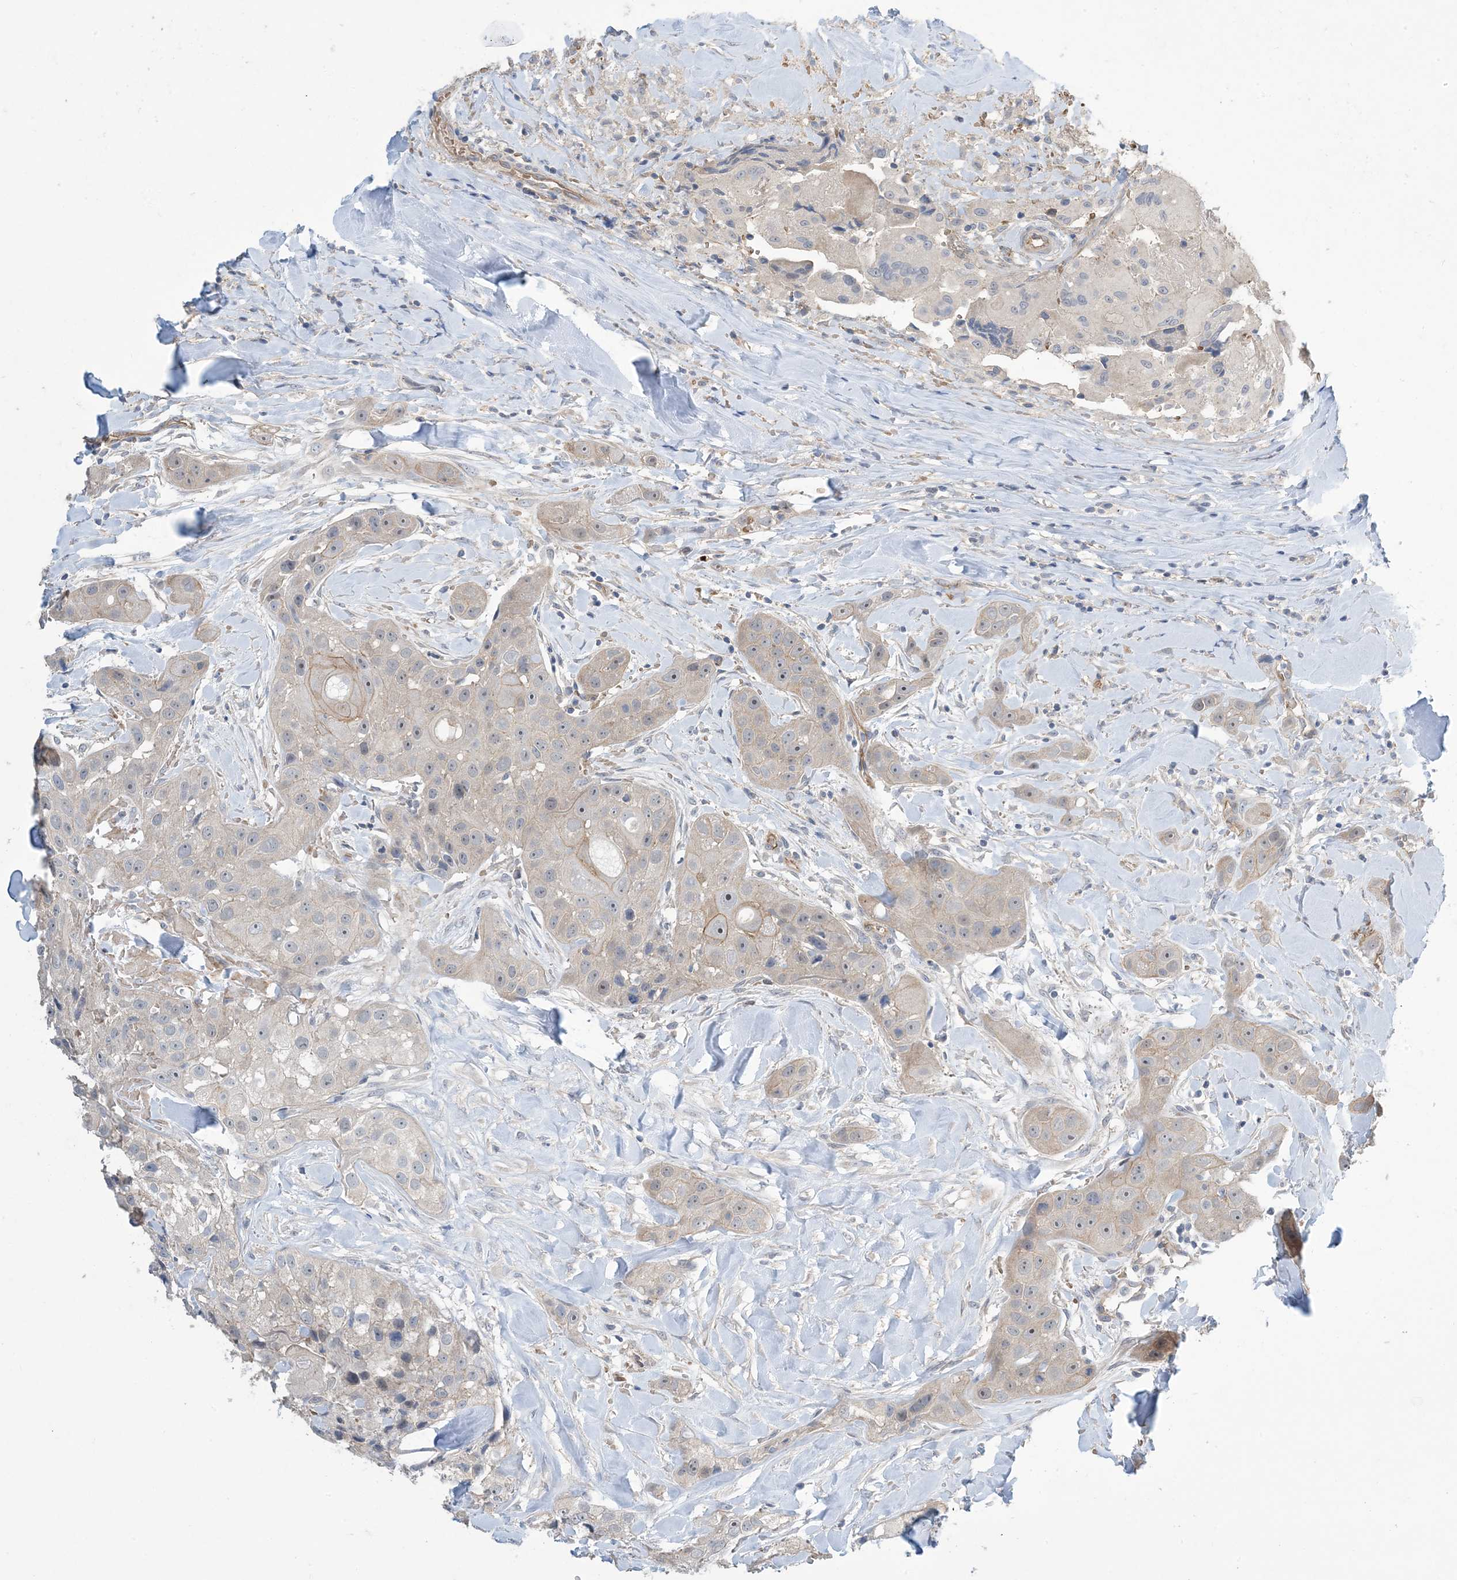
{"staining": {"intensity": "weak", "quantity": "<25%", "location": "cytoplasmic/membranous"}, "tissue": "head and neck cancer", "cell_type": "Tumor cells", "image_type": "cancer", "snomed": [{"axis": "morphology", "description": "Normal tissue, NOS"}, {"axis": "morphology", "description": "Squamous cell carcinoma, NOS"}, {"axis": "topography", "description": "Skeletal muscle"}, {"axis": "topography", "description": "Head-Neck"}], "caption": "This photomicrograph is of squamous cell carcinoma (head and neck) stained with immunohistochemistry (IHC) to label a protein in brown with the nuclei are counter-stained blue. There is no expression in tumor cells.", "gene": "AOC1", "patient": {"sex": "male", "age": 51}}